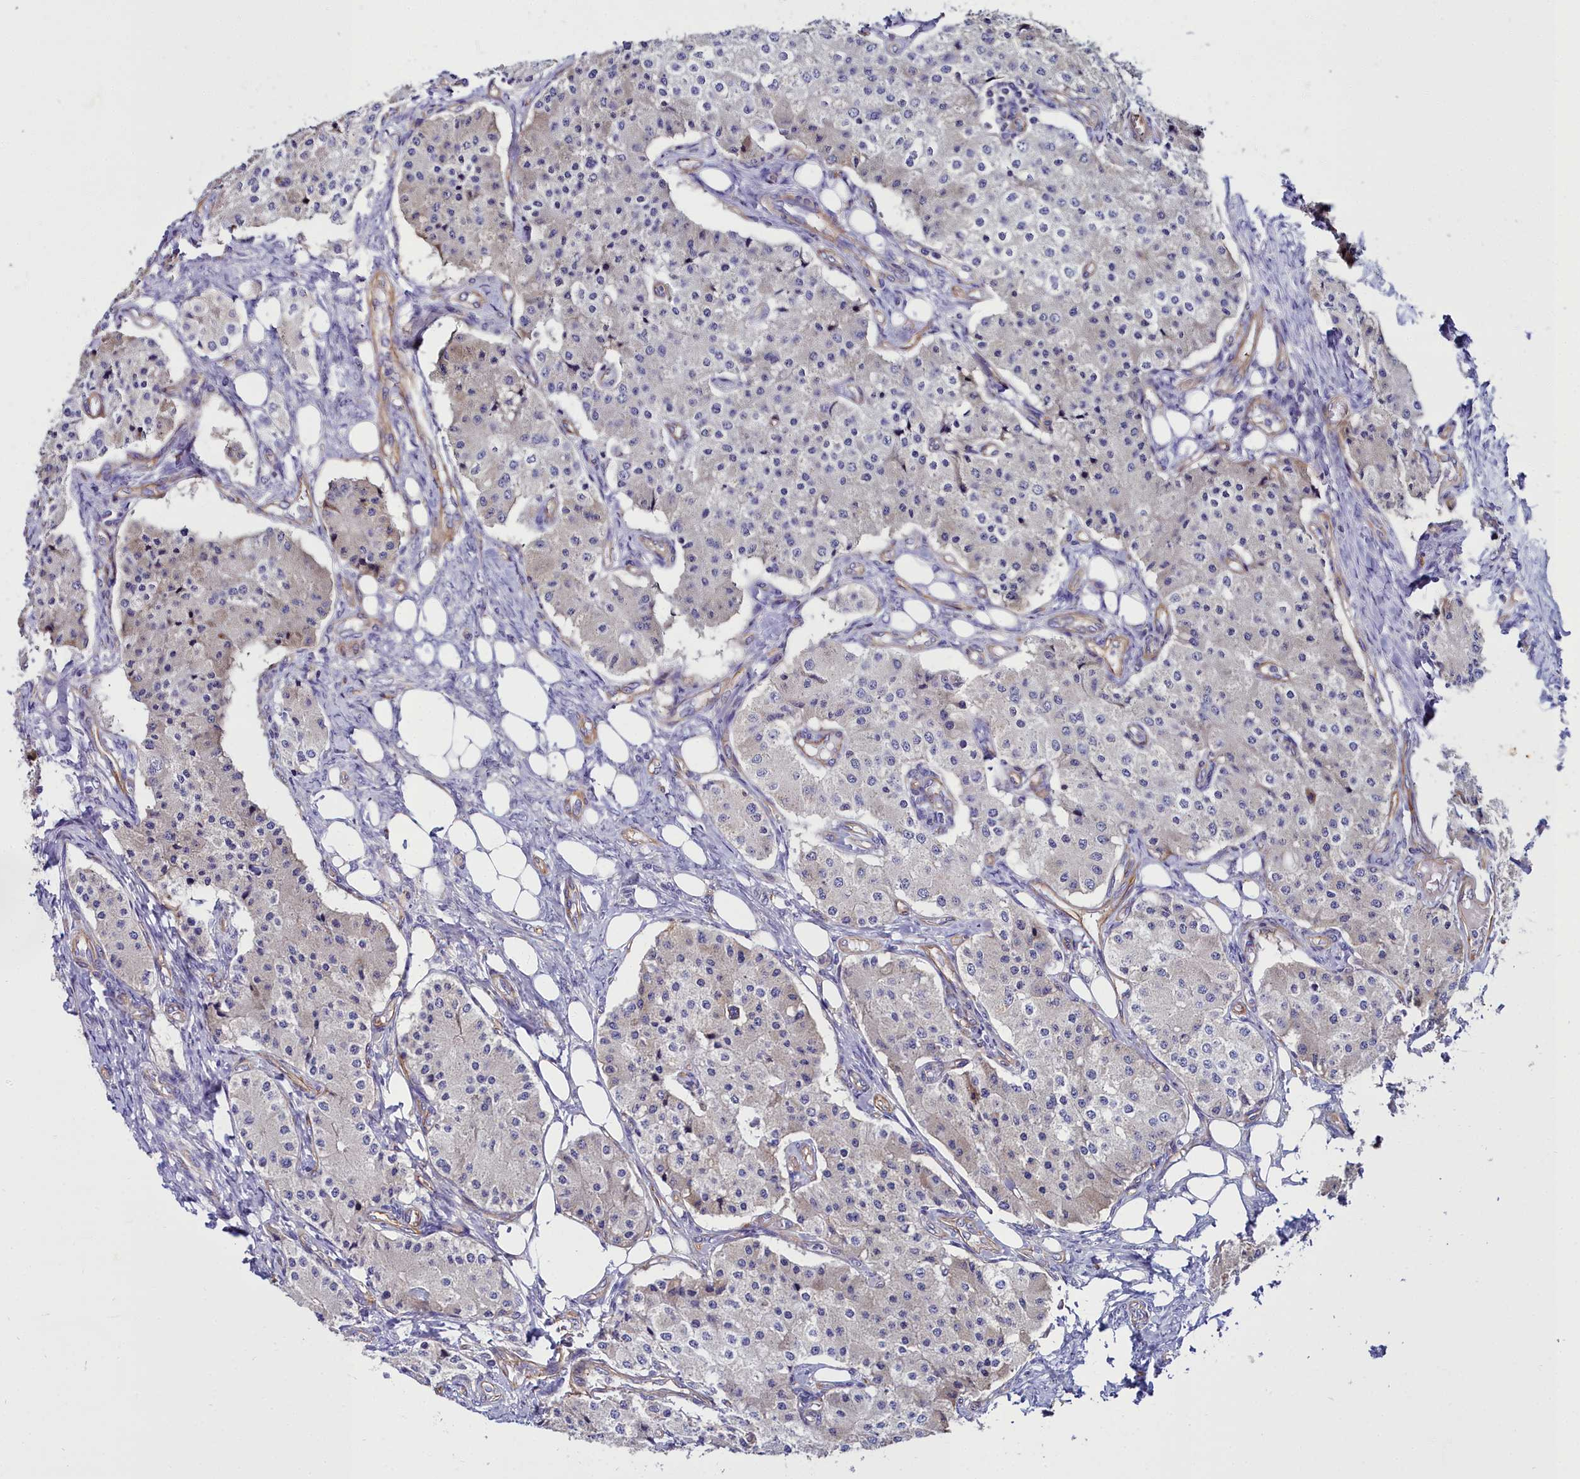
{"staining": {"intensity": "negative", "quantity": "none", "location": "none"}, "tissue": "carcinoid", "cell_type": "Tumor cells", "image_type": "cancer", "snomed": [{"axis": "morphology", "description": "Carcinoid, malignant, NOS"}, {"axis": "topography", "description": "Colon"}], "caption": "Immunohistochemical staining of malignant carcinoid shows no significant expression in tumor cells.", "gene": "FADS3", "patient": {"sex": "female", "age": 52}}